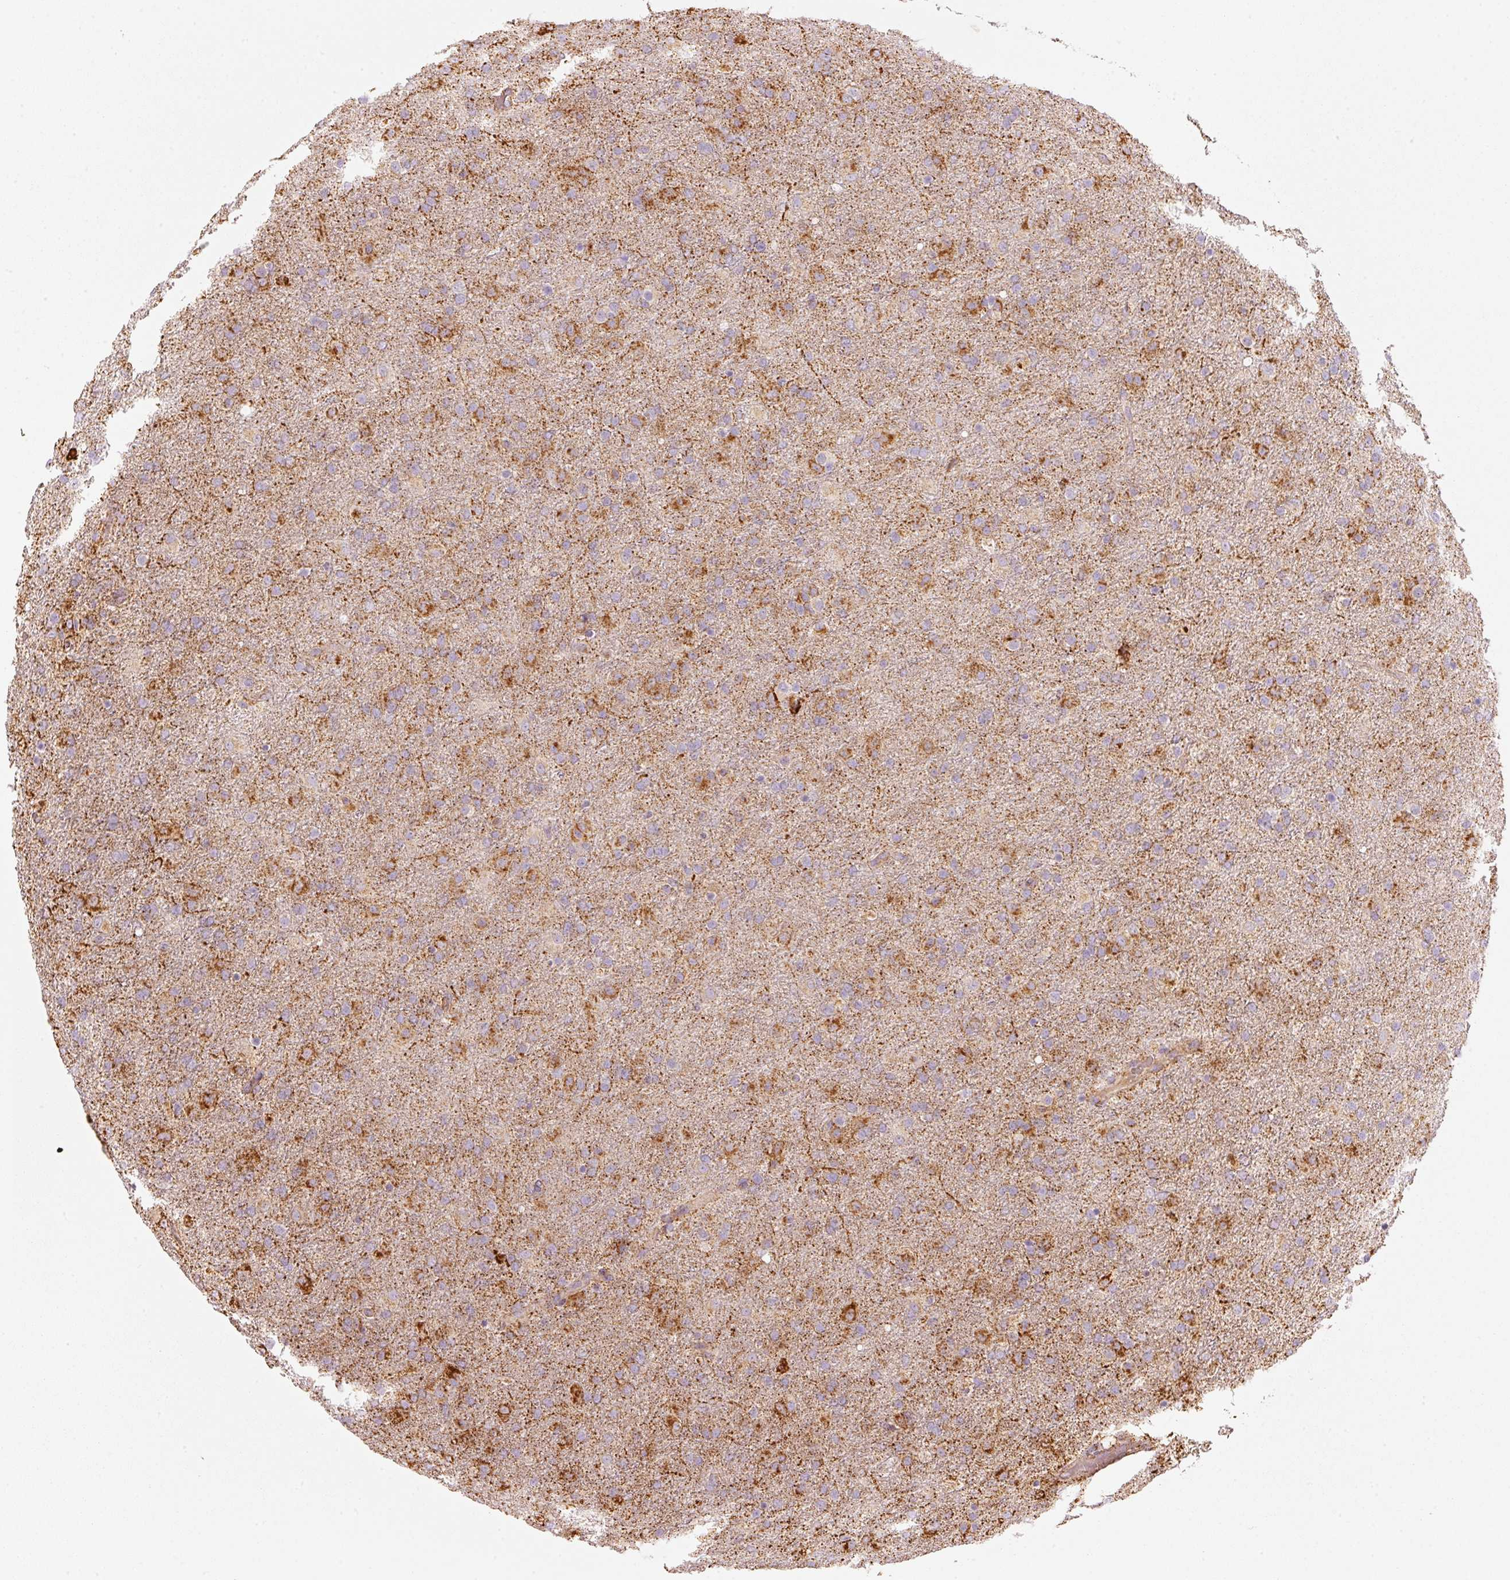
{"staining": {"intensity": "moderate", "quantity": "<25%", "location": "cytoplasmic/membranous"}, "tissue": "glioma", "cell_type": "Tumor cells", "image_type": "cancer", "snomed": [{"axis": "morphology", "description": "Glioma, malignant, Low grade"}, {"axis": "topography", "description": "Brain"}], "caption": "High-power microscopy captured an IHC photomicrograph of glioma, revealing moderate cytoplasmic/membranous positivity in about <25% of tumor cells.", "gene": "C17orf98", "patient": {"sex": "male", "age": 65}}